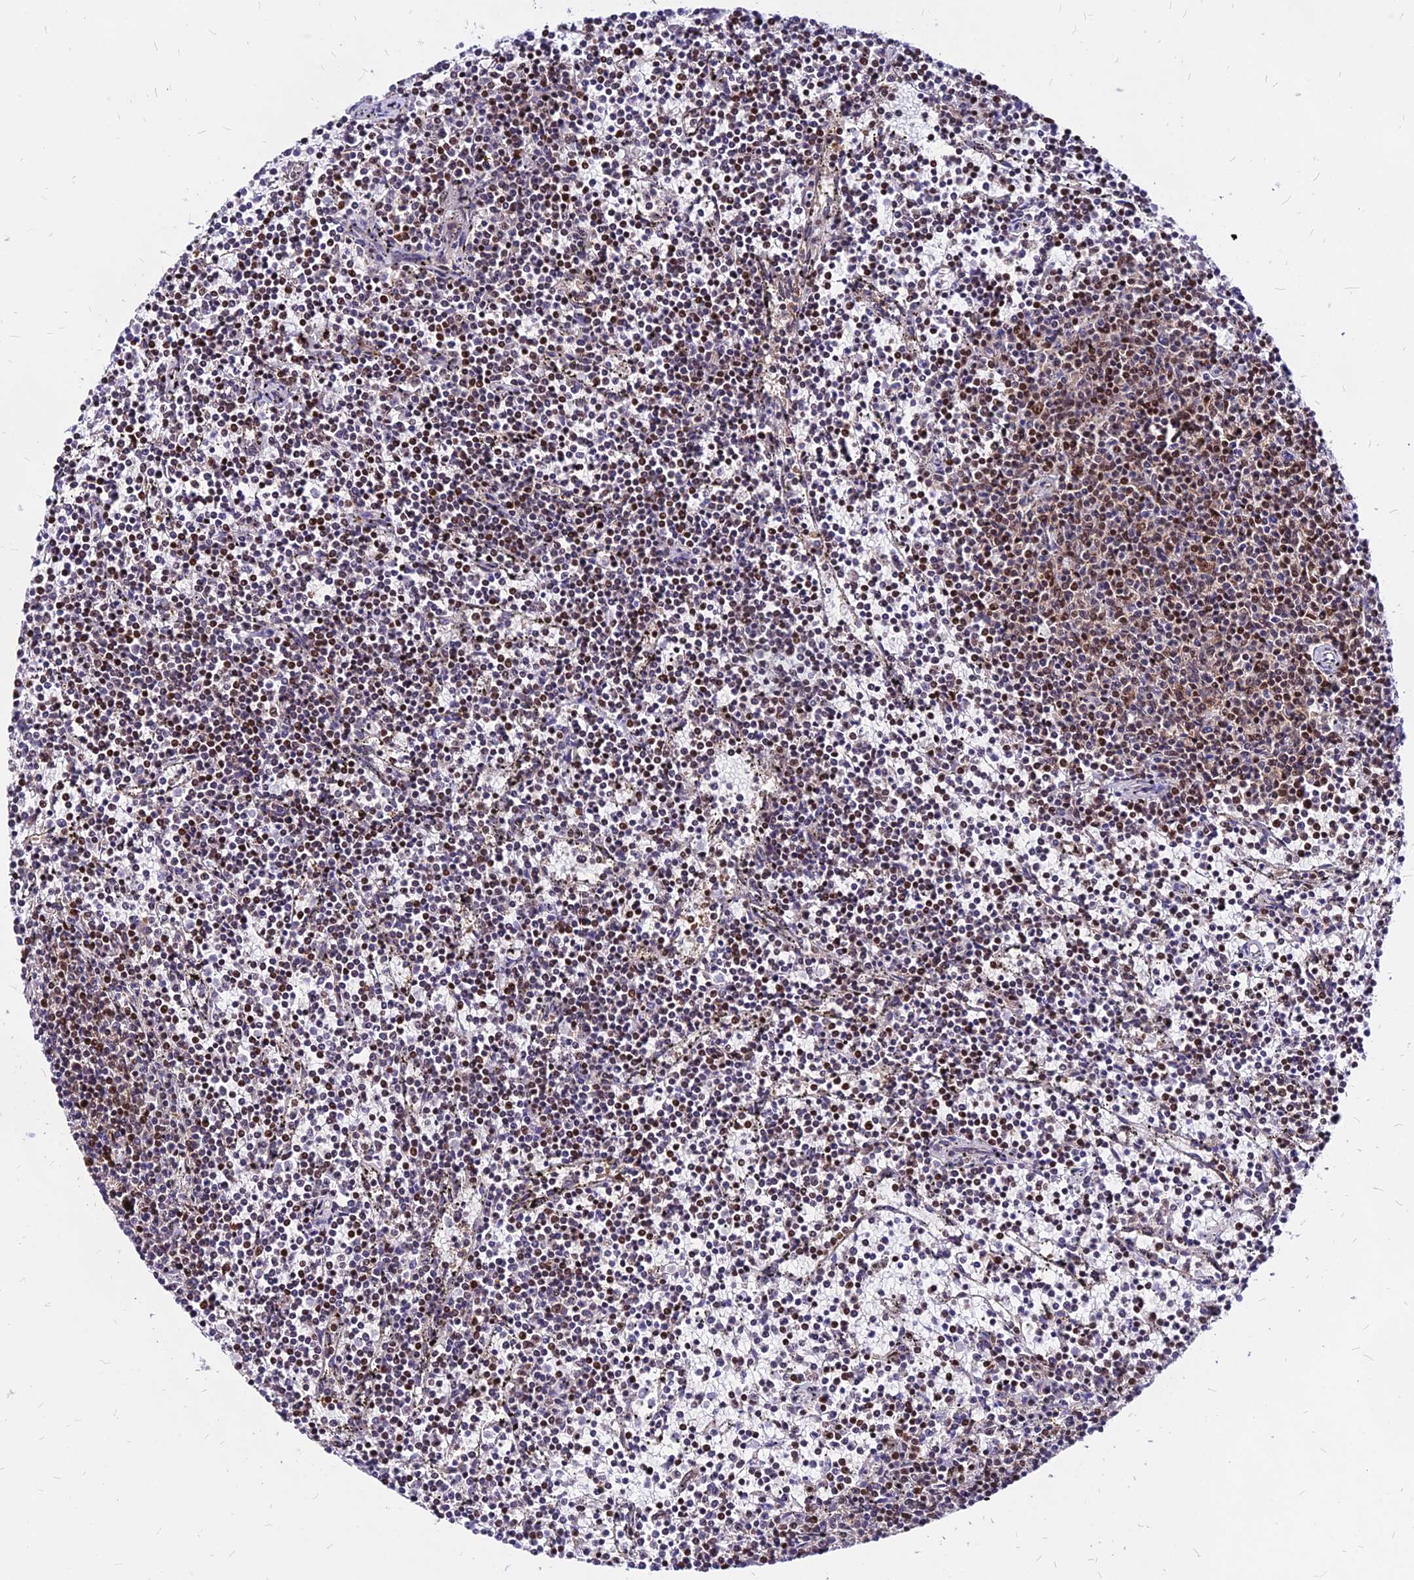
{"staining": {"intensity": "moderate", "quantity": ">75%", "location": "nuclear"}, "tissue": "lymphoma", "cell_type": "Tumor cells", "image_type": "cancer", "snomed": [{"axis": "morphology", "description": "Malignant lymphoma, non-Hodgkin's type, Low grade"}, {"axis": "topography", "description": "Spleen"}], "caption": "High-power microscopy captured an immunohistochemistry (IHC) photomicrograph of malignant lymphoma, non-Hodgkin's type (low-grade), revealing moderate nuclear expression in approximately >75% of tumor cells.", "gene": "DDX55", "patient": {"sex": "female", "age": 50}}